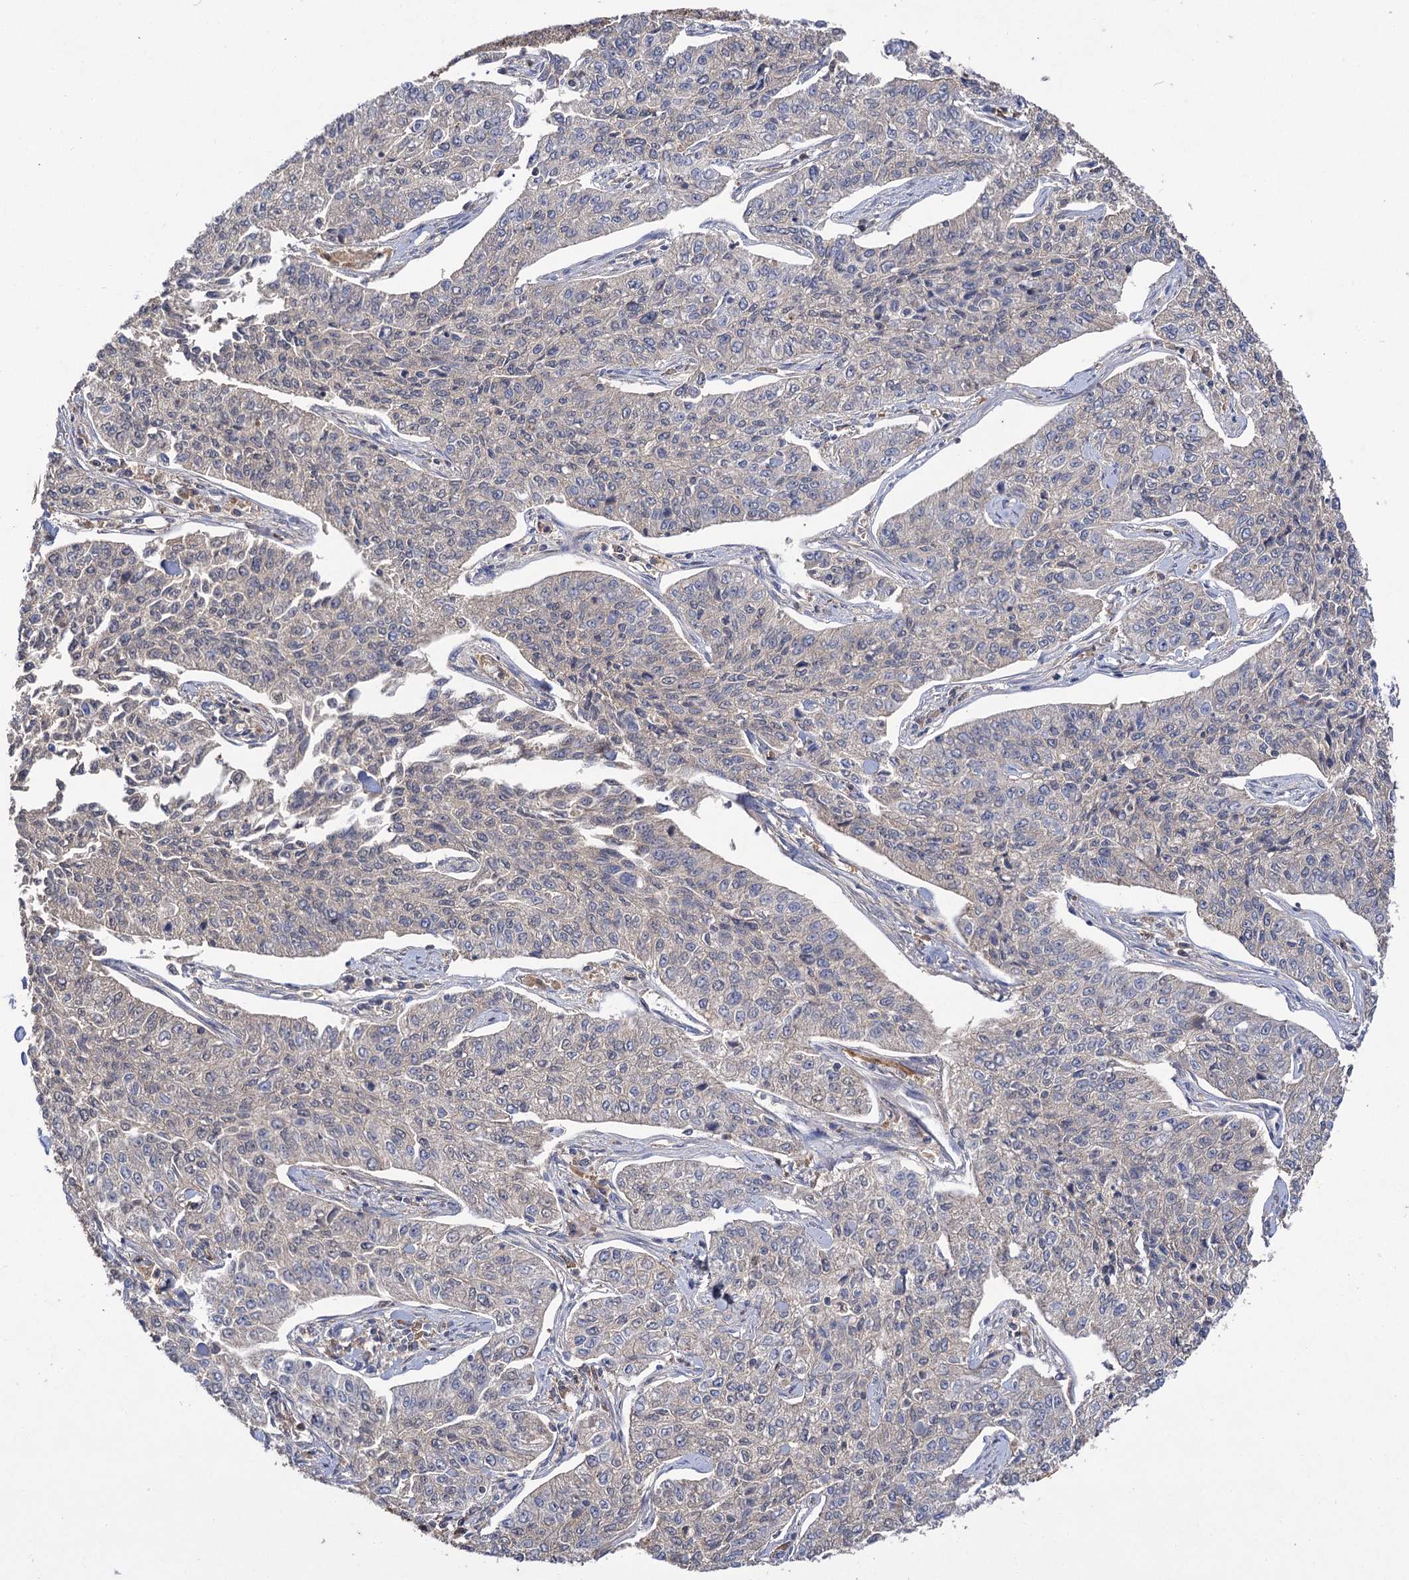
{"staining": {"intensity": "negative", "quantity": "none", "location": "none"}, "tissue": "cervical cancer", "cell_type": "Tumor cells", "image_type": "cancer", "snomed": [{"axis": "morphology", "description": "Squamous cell carcinoma, NOS"}, {"axis": "topography", "description": "Cervix"}], "caption": "Immunohistochemistry (IHC) of cervical squamous cell carcinoma demonstrates no expression in tumor cells.", "gene": "USP50", "patient": {"sex": "female", "age": 35}}